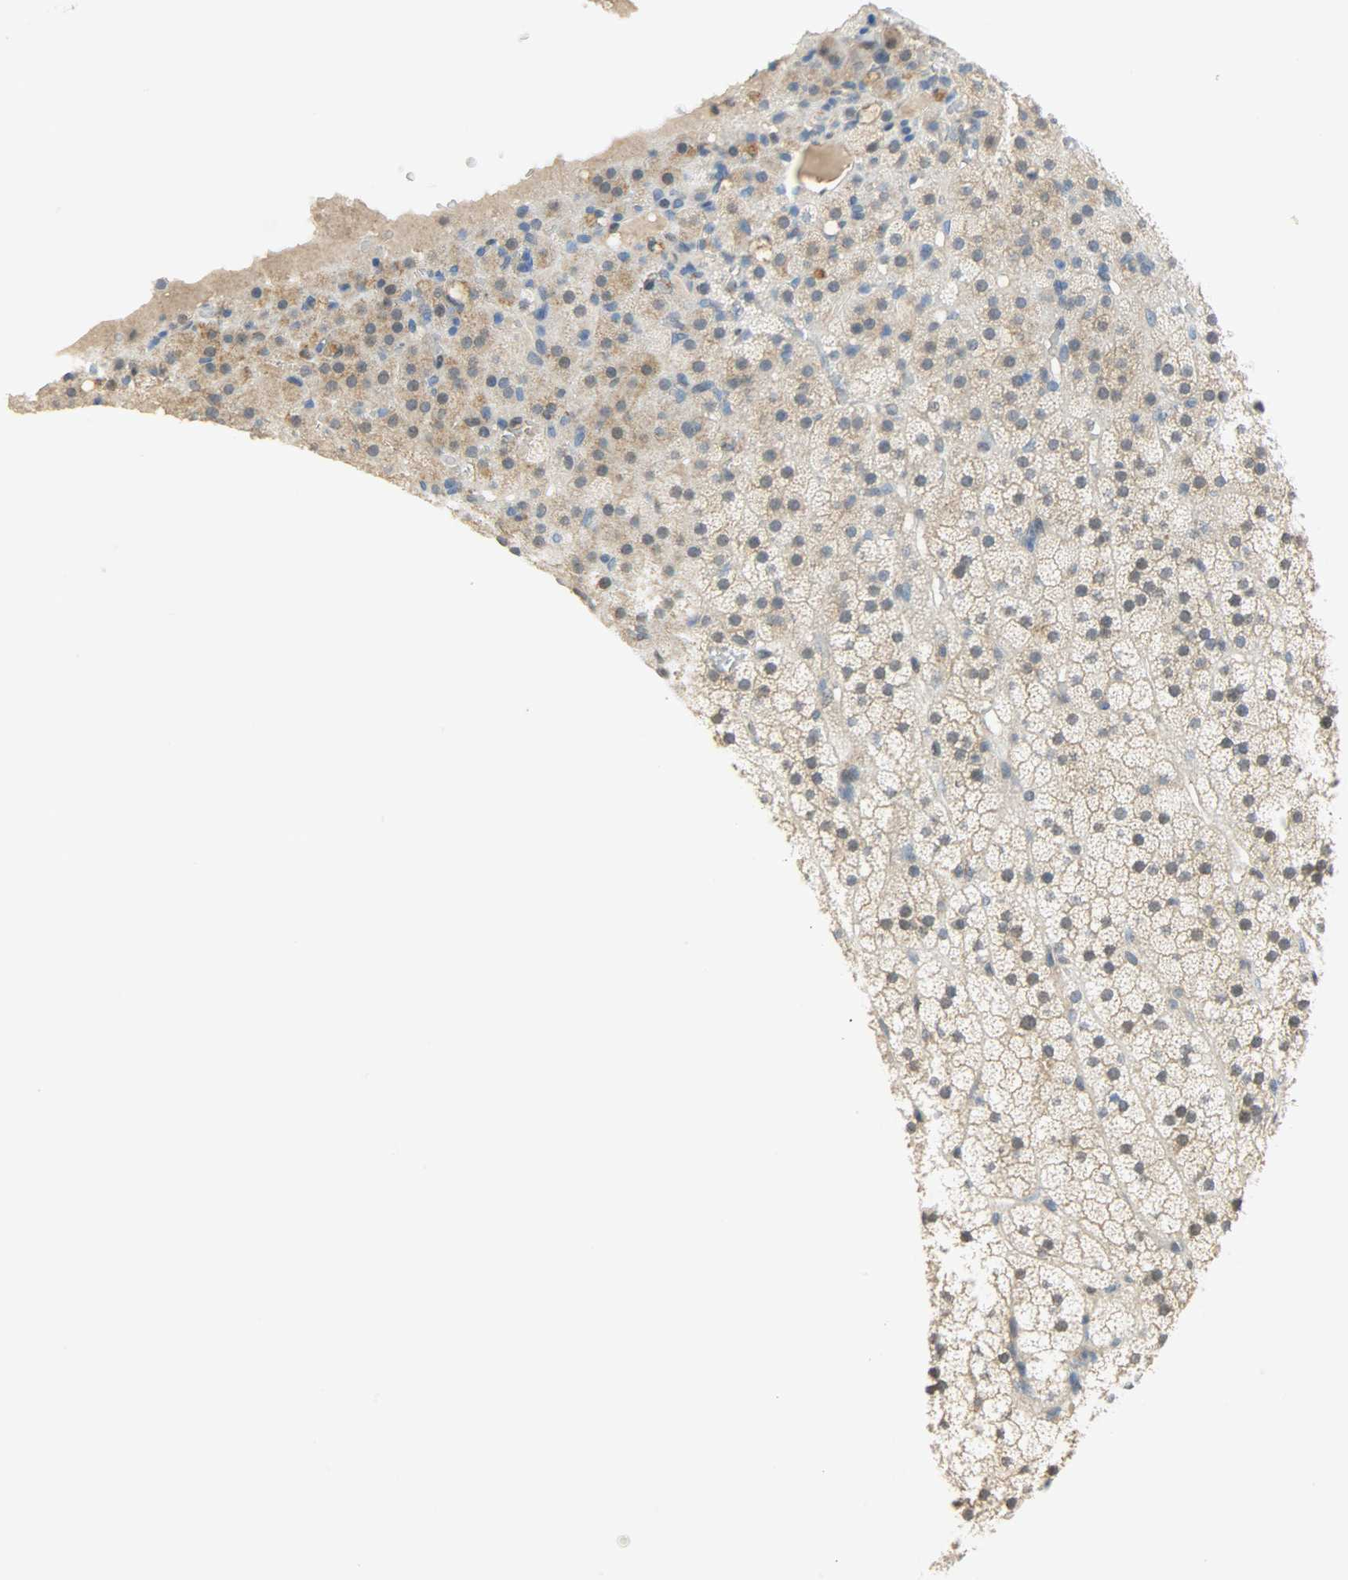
{"staining": {"intensity": "moderate", "quantity": "25%-75%", "location": "cytoplasmic/membranous"}, "tissue": "adrenal gland", "cell_type": "Glandular cells", "image_type": "normal", "snomed": [{"axis": "morphology", "description": "Normal tissue, NOS"}, {"axis": "topography", "description": "Adrenal gland"}], "caption": "Glandular cells demonstrate medium levels of moderate cytoplasmic/membranous positivity in about 25%-75% of cells in normal human adrenal gland.", "gene": "FKBP1A", "patient": {"sex": "male", "age": 35}}